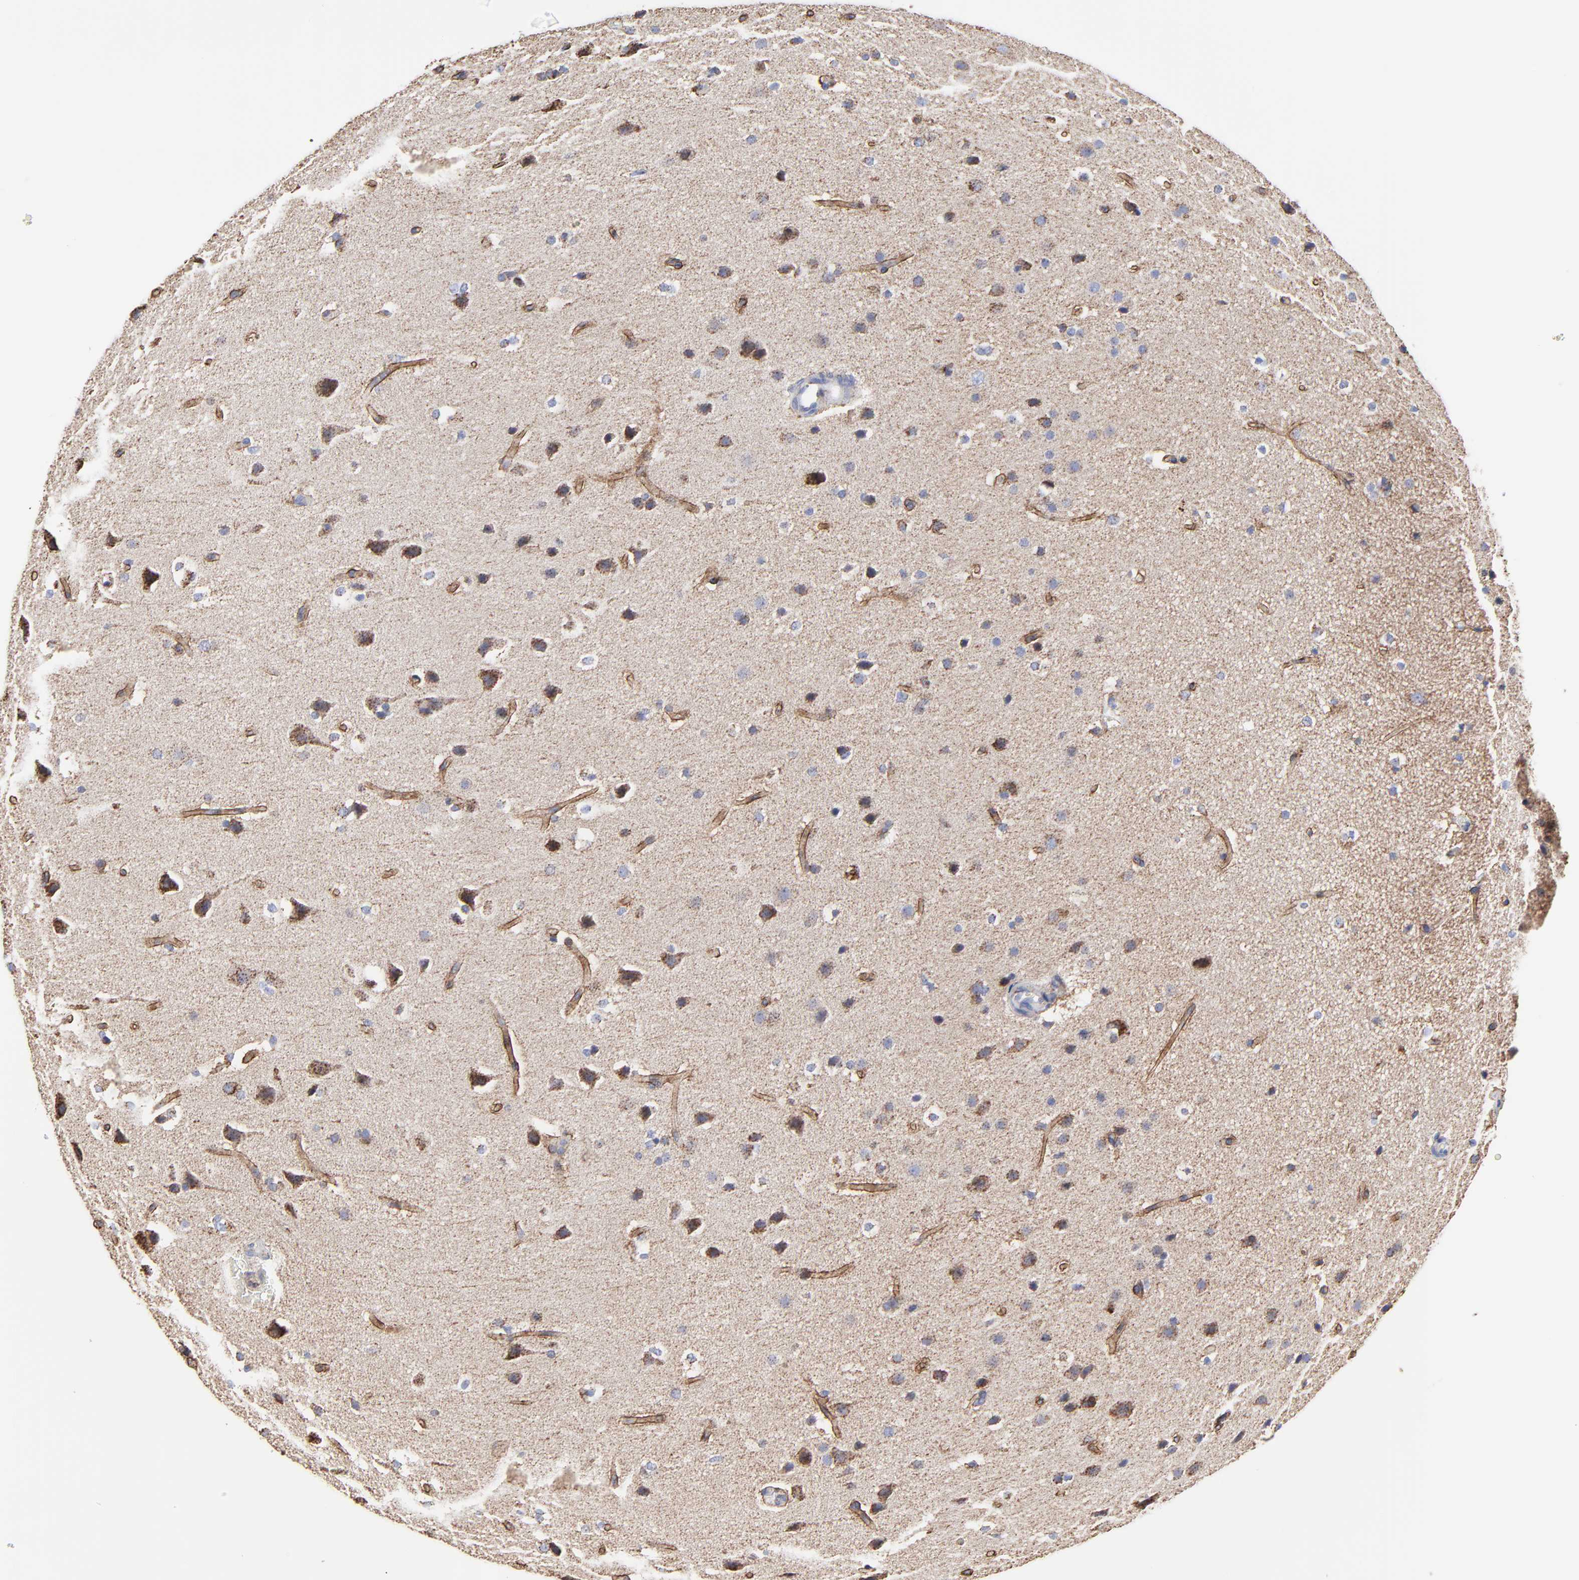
{"staining": {"intensity": "moderate", "quantity": "<25%", "location": "cytoplasmic/membranous"}, "tissue": "glioma", "cell_type": "Tumor cells", "image_type": "cancer", "snomed": [{"axis": "morphology", "description": "Glioma, malignant, Low grade"}, {"axis": "topography", "description": "Cerebral cortex"}], "caption": "A brown stain labels moderate cytoplasmic/membranous positivity of a protein in malignant low-grade glioma tumor cells.", "gene": "PINK1", "patient": {"sex": "female", "age": 47}}